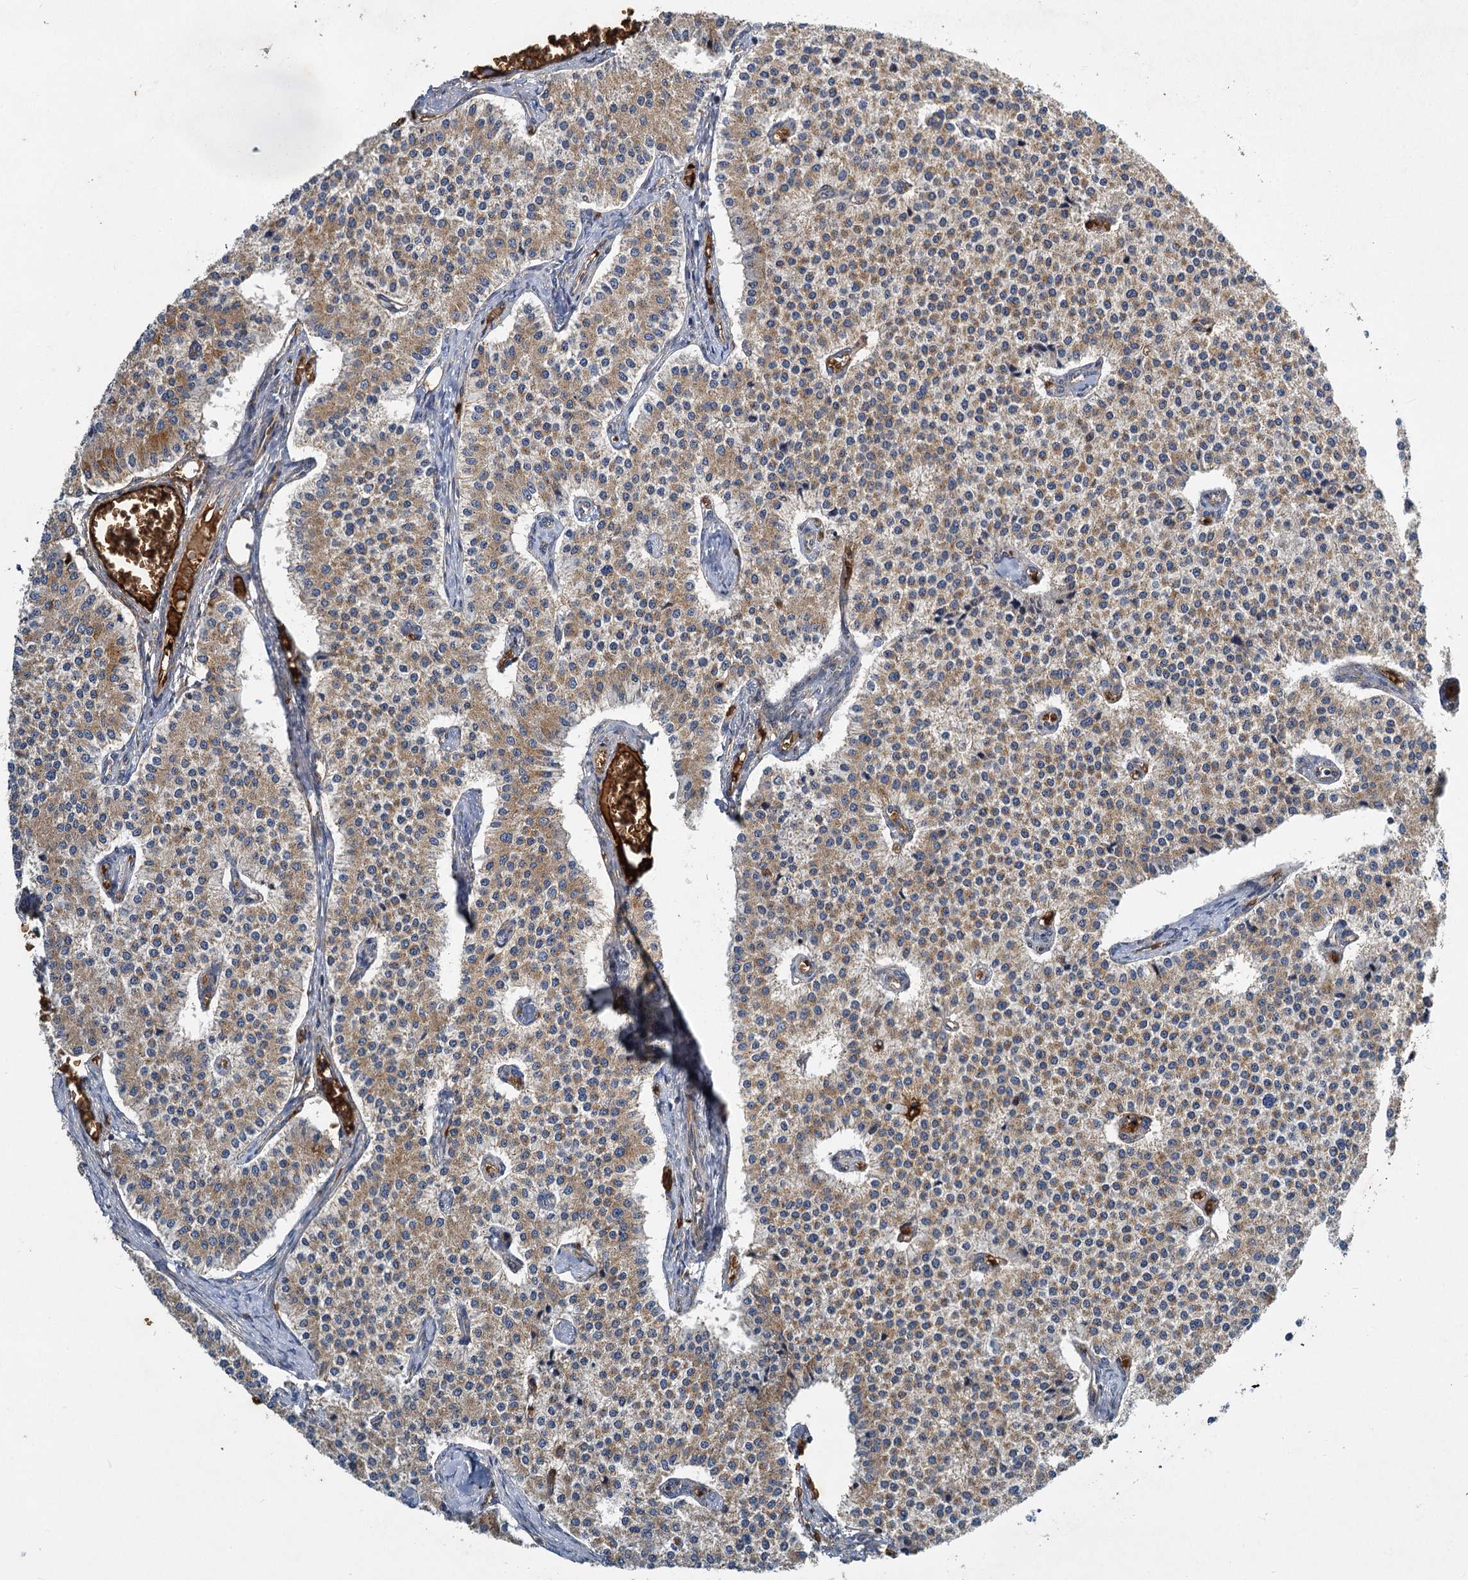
{"staining": {"intensity": "moderate", "quantity": ">75%", "location": "cytoplasmic/membranous"}, "tissue": "carcinoid", "cell_type": "Tumor cells", "image_type": "cancer", "snomed": [{"axis": "morphology", "description": "Carcinoid, malignant, NOS"}, {"axis": "topography", "description": "Colon"}], "caption": "Immunohistochemical staining of carcinoid displays moderate cytoplasmic/membranous protein positivity in about >75% of tumor cells. The staining is performed using DAB (3,3'-diaminobenzidine) brown chromogen to label protein expression. The nuclei are counter-stained blue using hematoxylin.", "gene": "BCS1L", "patient": {"sex": "female", "age": 52}}